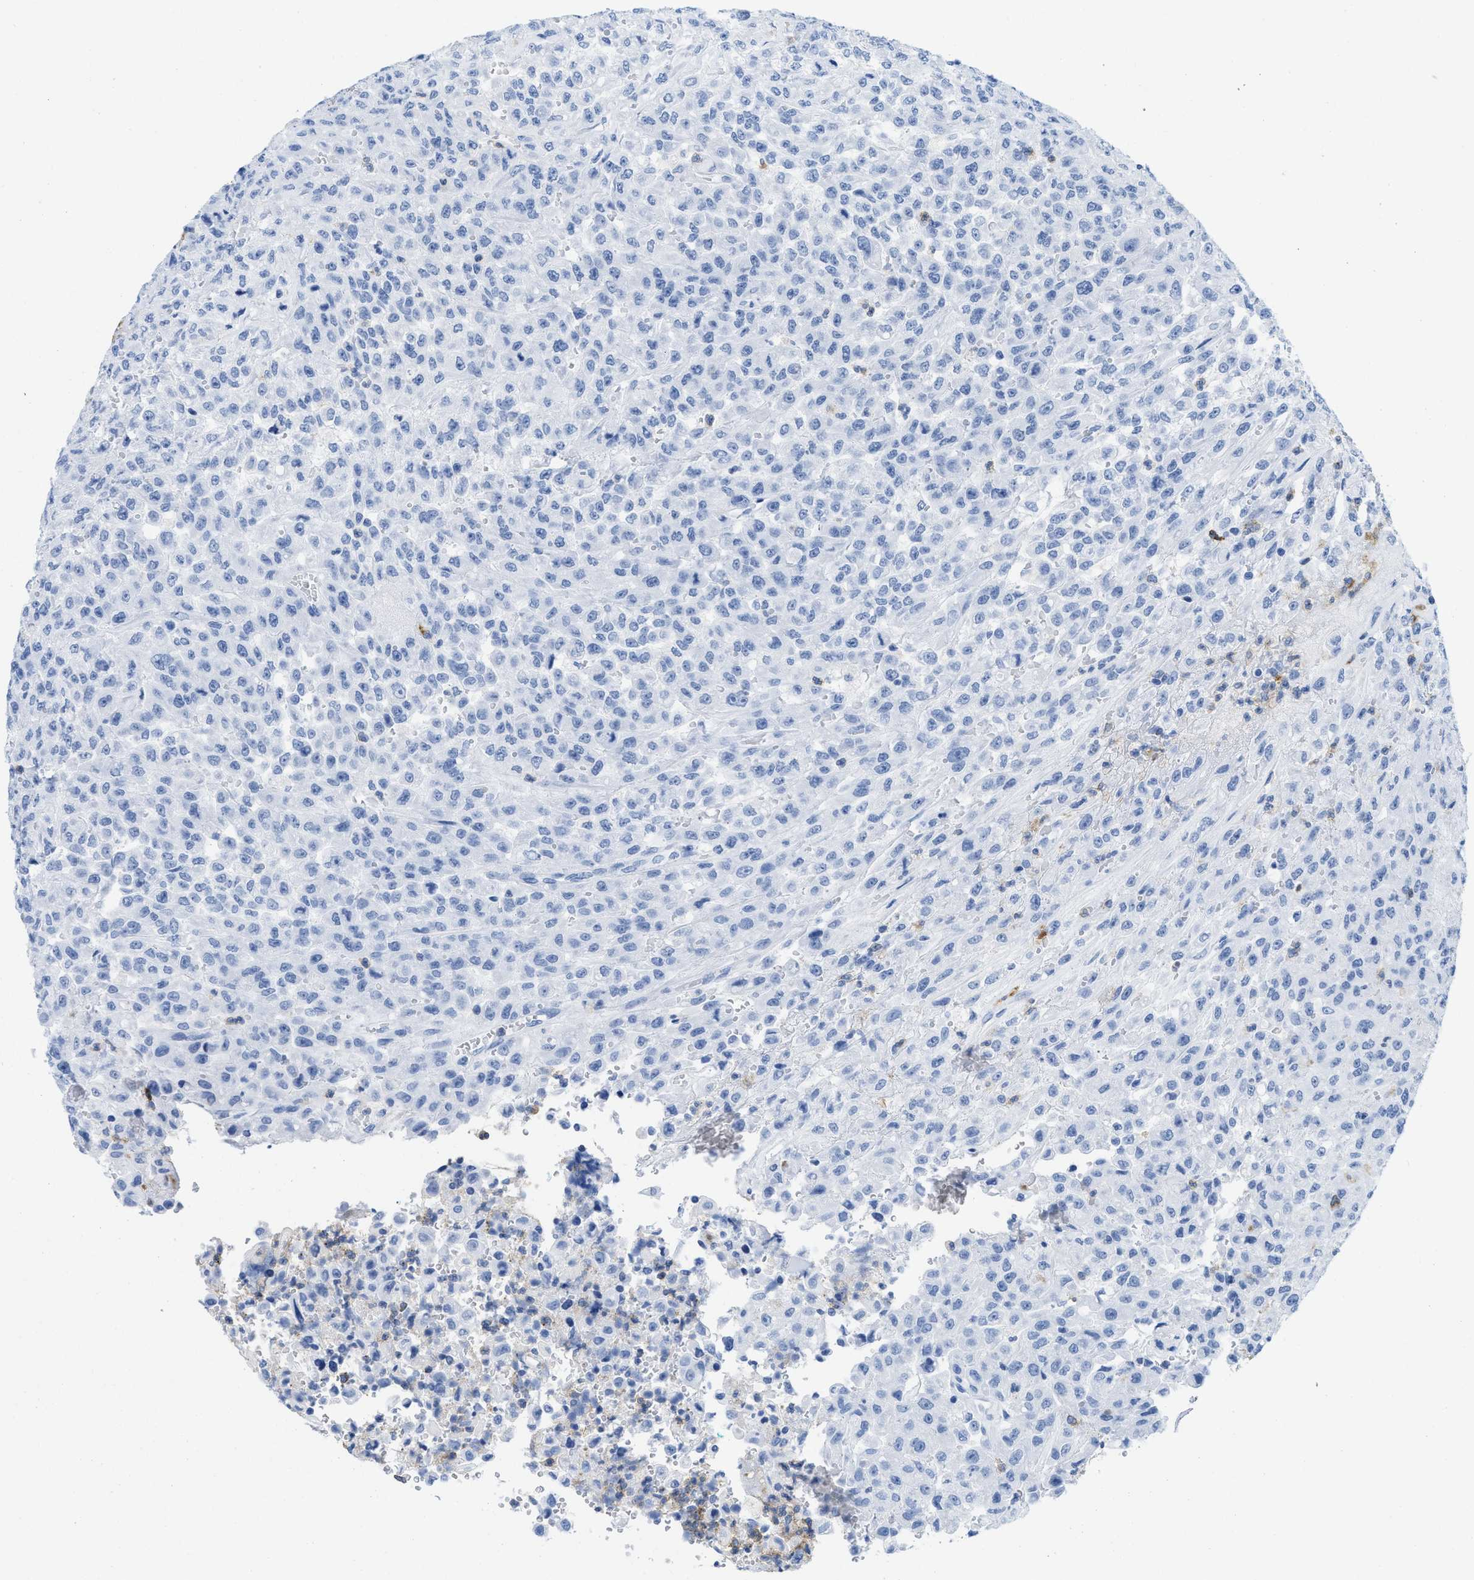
{"staining": {"intensity": "negative", "quantity": "none", "location": "none"}, "tissue": "urothelial cancer", "cell_type": "Tumor cells", "image_type": "cancer", "snomed": [{"axis": "morphology", "description": "Urothelial carcinoma, High grade"}, {"axis": "topography", "description": "Urinary bladder"}], "caption": "A photomicrograph of human high-grade urothelial carcinoma is negative for staining in tumor cells.", "gene": "CR1", "patient": {"sex": "male", "age": 46}}